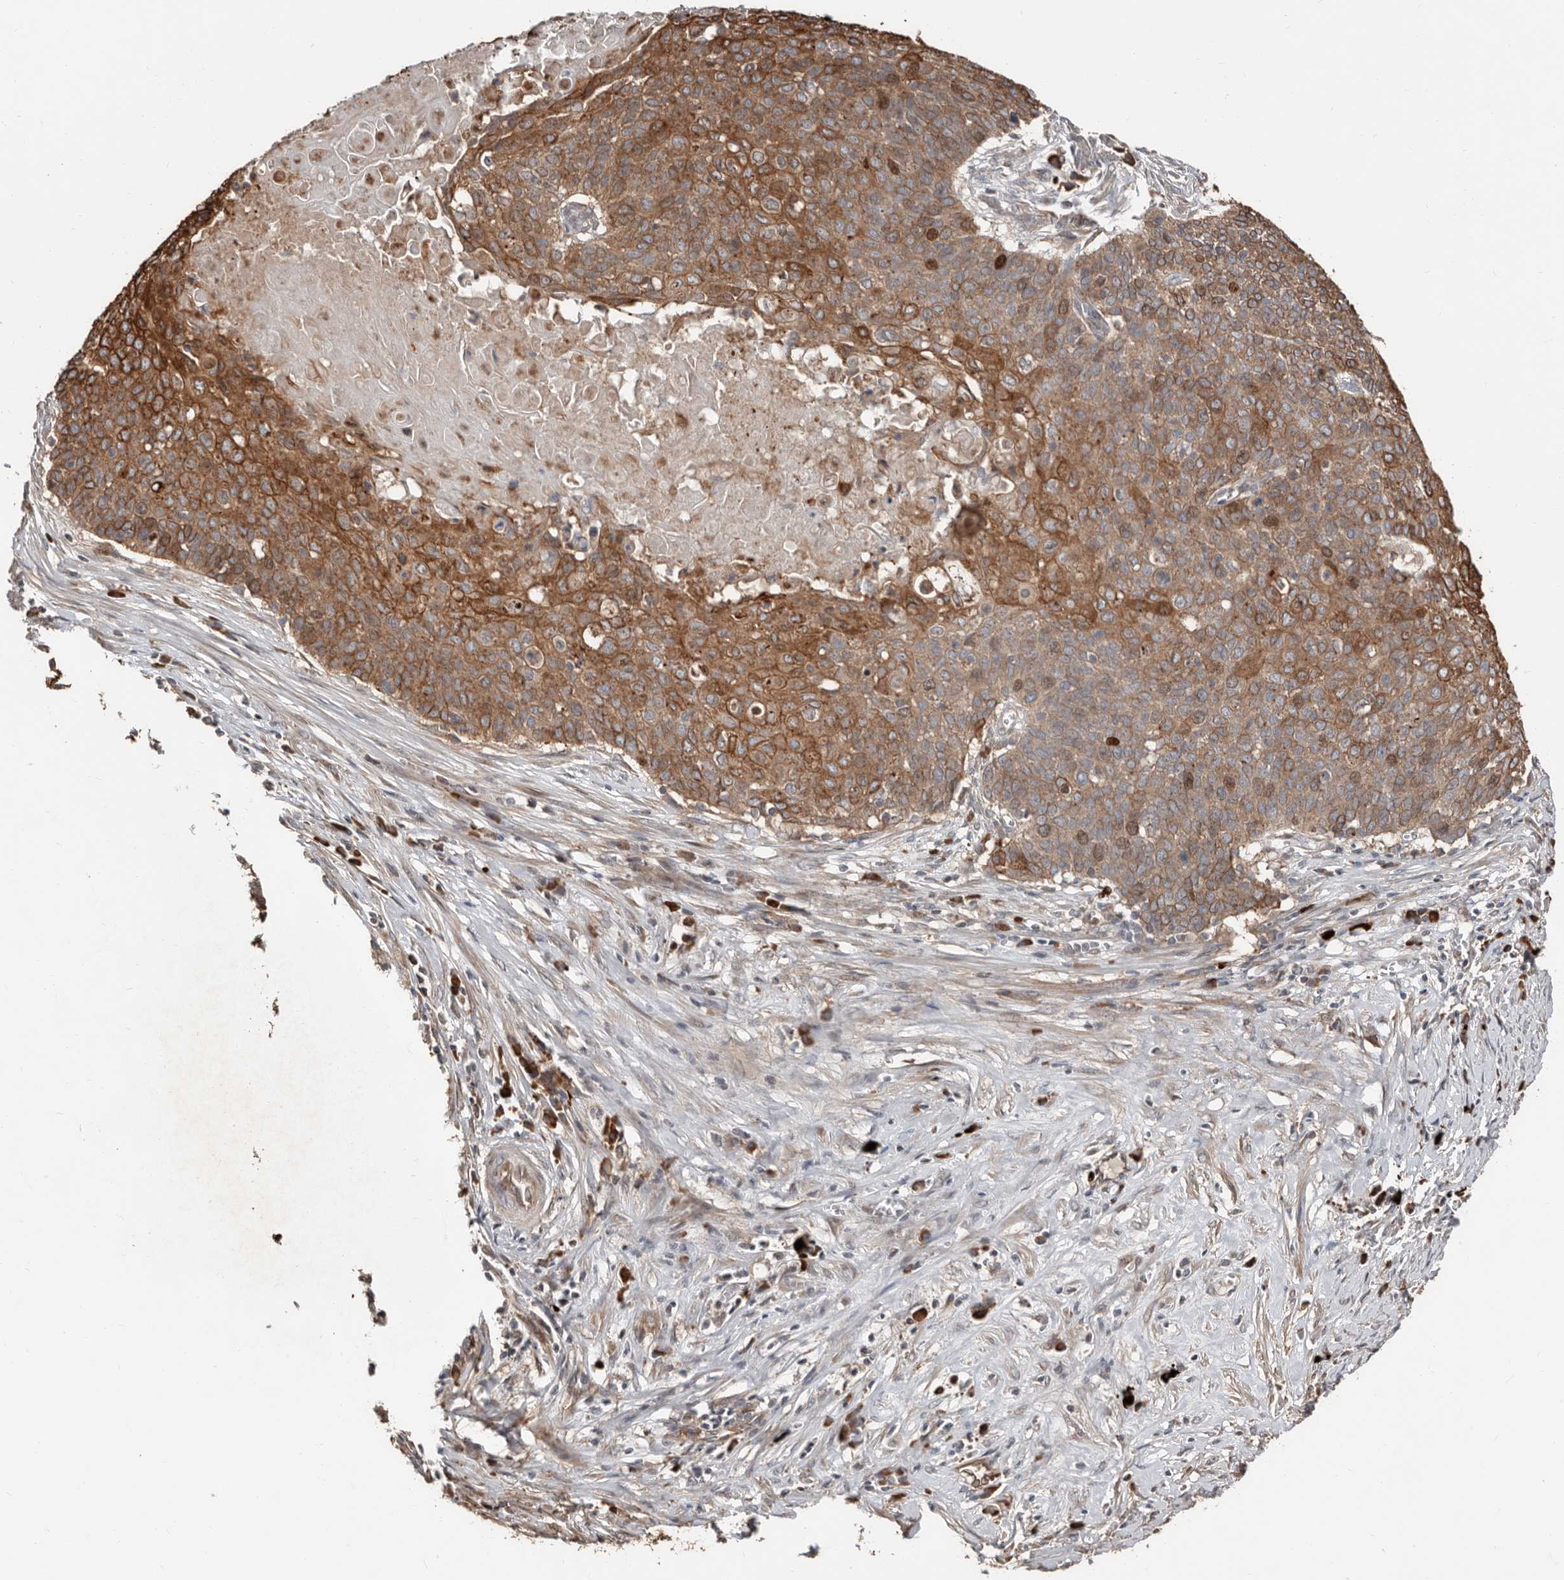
{"staining": {"intensity": "moderate", "quantity": ">75%", "location": "cytoplasmic/membranous,nuclear"}, "tissue": "cervical cancer", "cell_type": "Tumor cells", "image_type": "cancer", "snomed": [{"axis": "morphology", "description": "Squamous cell carcinoma, NOS"}, {"axis": "topography", "description": "Cervix"}], "caption": "Immunohistochemistry image of neoplastic tissue: human cervical cancer stained using immunohistochemistry (IHC) demonstrates medium levels of moderate protein expression localized specifically in the cytoplasmic/membranous and nuclear of tumor cells, appearing as a cytoplasmic/membranous and nuclear brown color.", "gene": "SMYD4", "patient": {"sex": "female", "age": 39}}